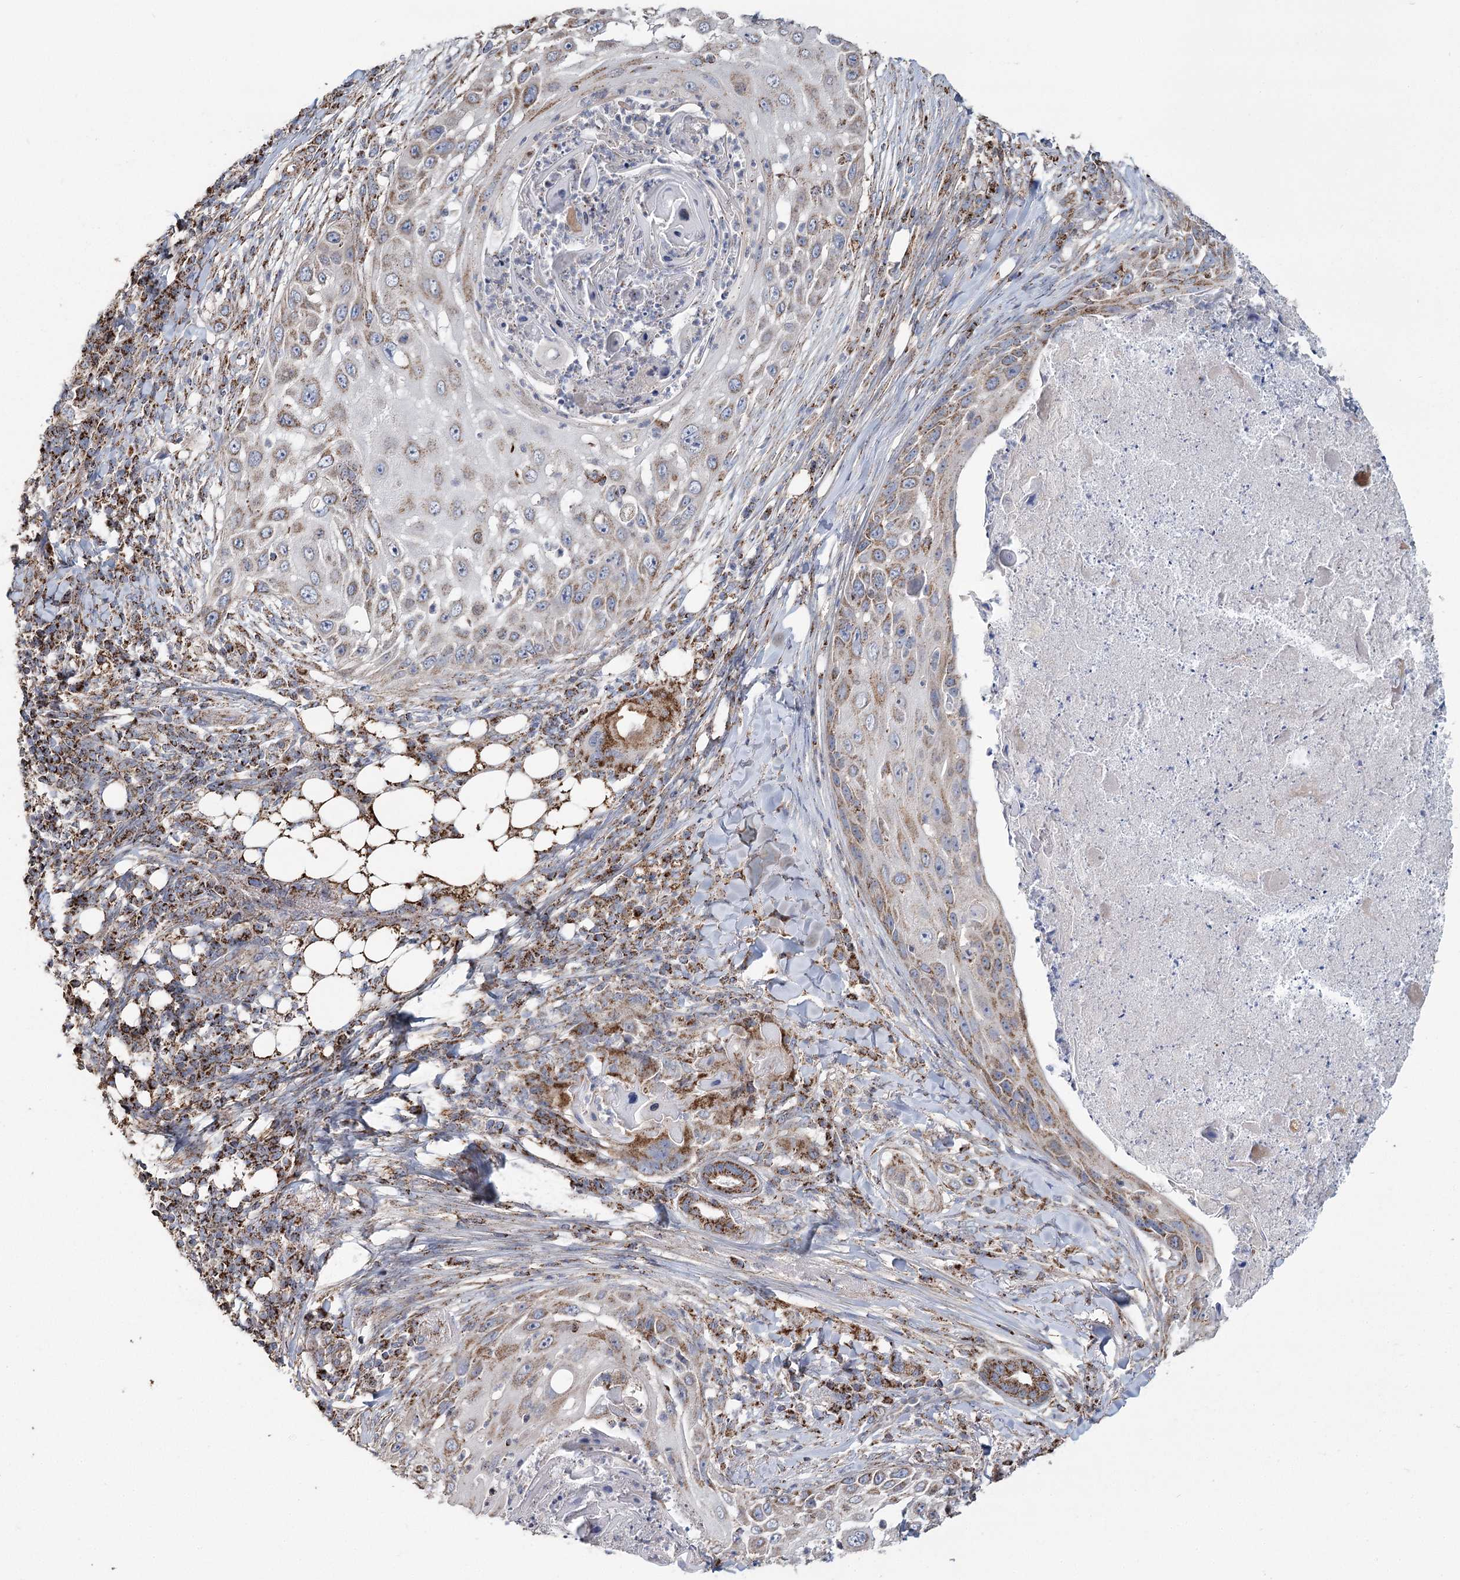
{"staining": {"intensity": "moderate", "quantity": ">75%", "location": "cytoplasmic/membranous"}, "tissue": "skin cancer", "cell_type": "Tumor cells", "image_type": "cancer", "snomed": [{"axis": "morphology", "description": "Squamous cell carcinoma, NOS"}, {"axis": "topography", "description": "Skin"}], "caption": "Immunohistochemistry (IHC) (DAB) staining of human skin cancer shows moderate cytoplasmic/membranous protein staining in about >75% of tumor cells.", "gene": "RANBP3L", "patient": {"sex": "female", "age": 44}}